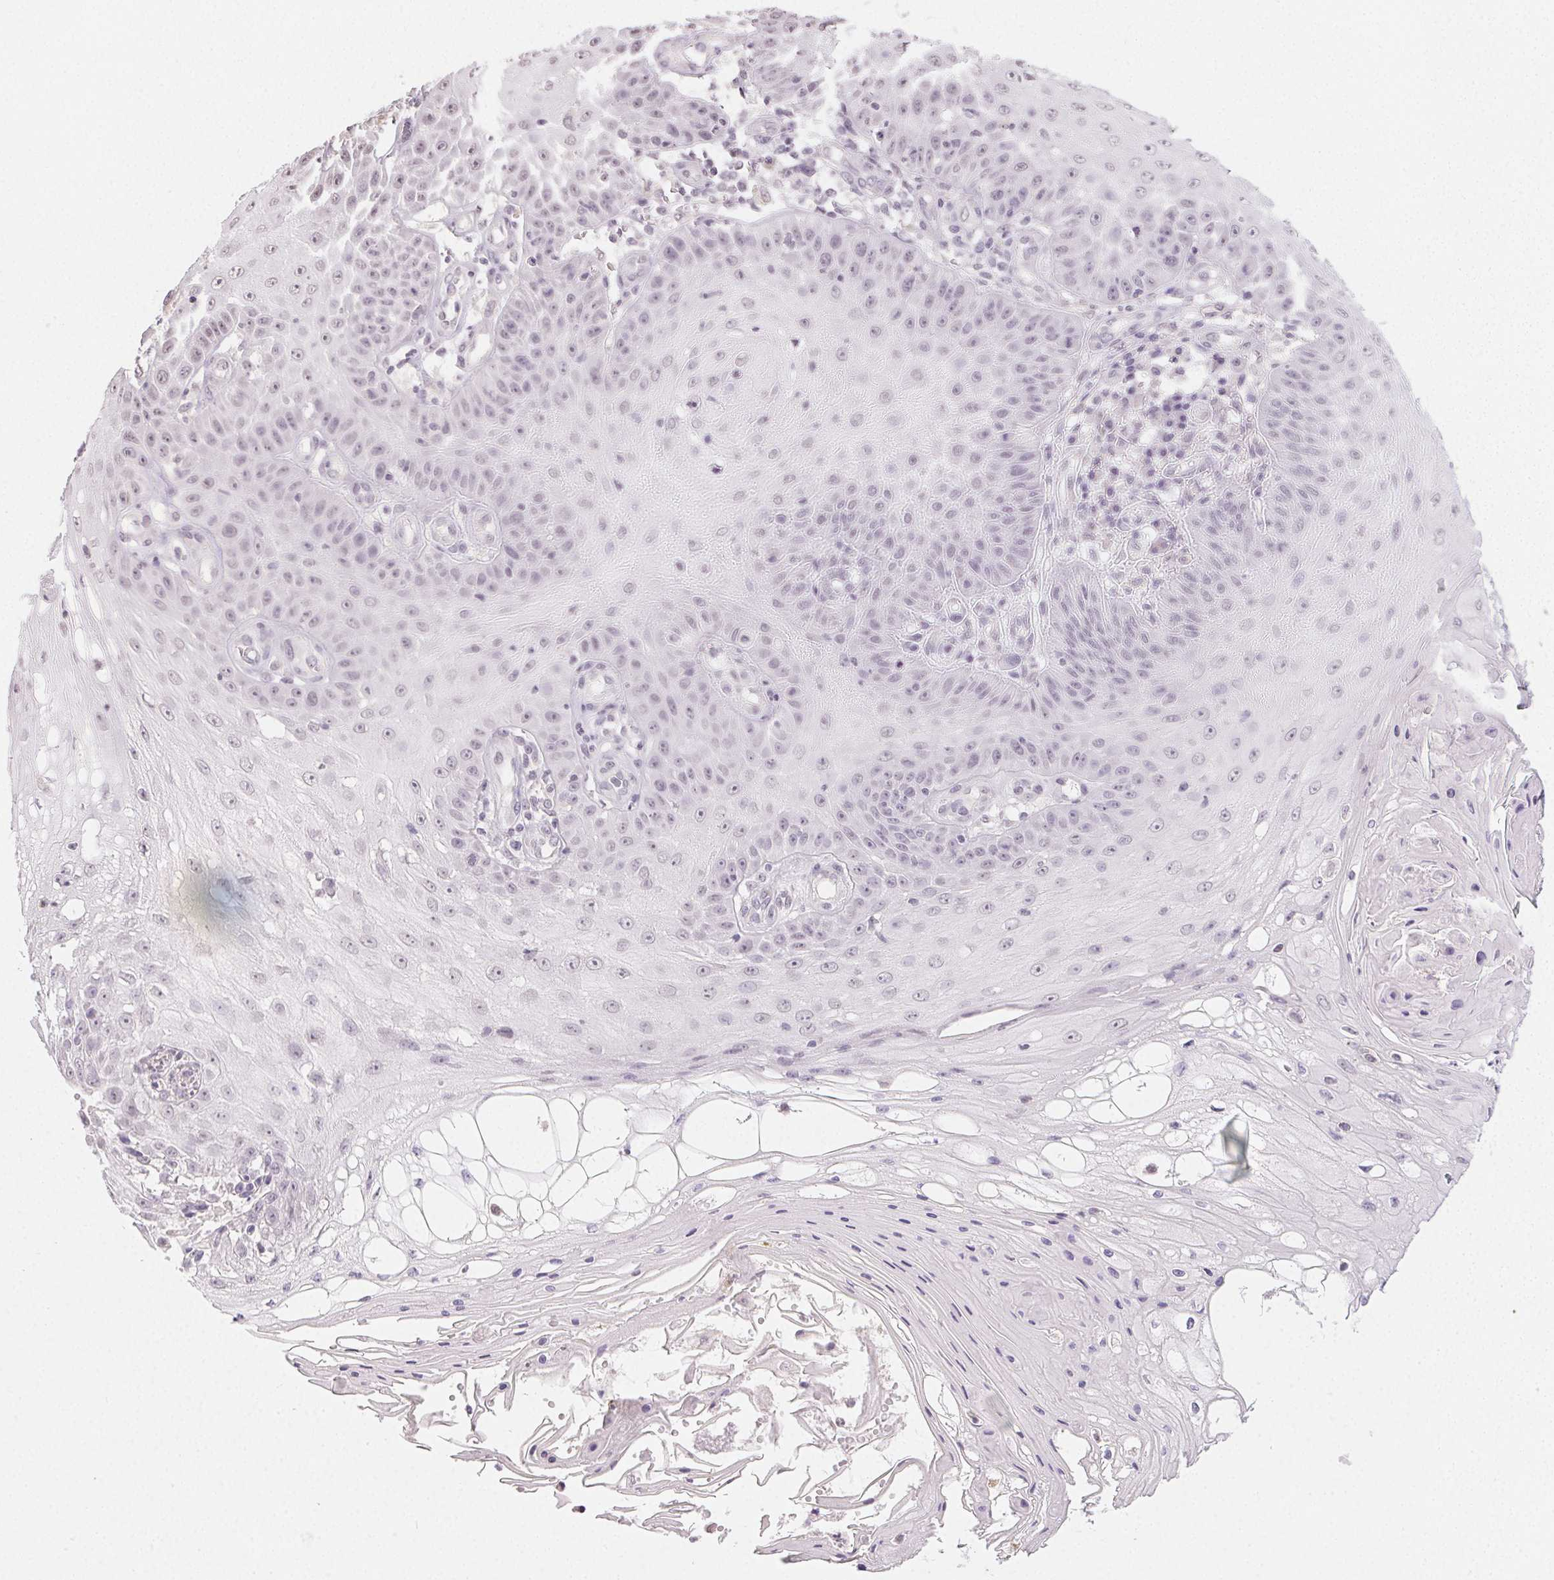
{"staining": {"intensity": "negative", "quantity": "none", "location": "none"}, "tissue": "skin cancer", "cell_type": "Tumor cells", "image_type": "cancer", "snomed": [{"axis": "morphology", "description": "Squamous cell carcinoma, NOS"}, {"axis": "topography", "description": "Skin"}], "caption": "Human skin cancer (squamous cell carcinoma) stained for a protein using immunohistochemistry (IHC) demonstrates no positivity in tumor cells.", "gene": "TMEM174", "patient": {"sex": "male", "age": 70}}